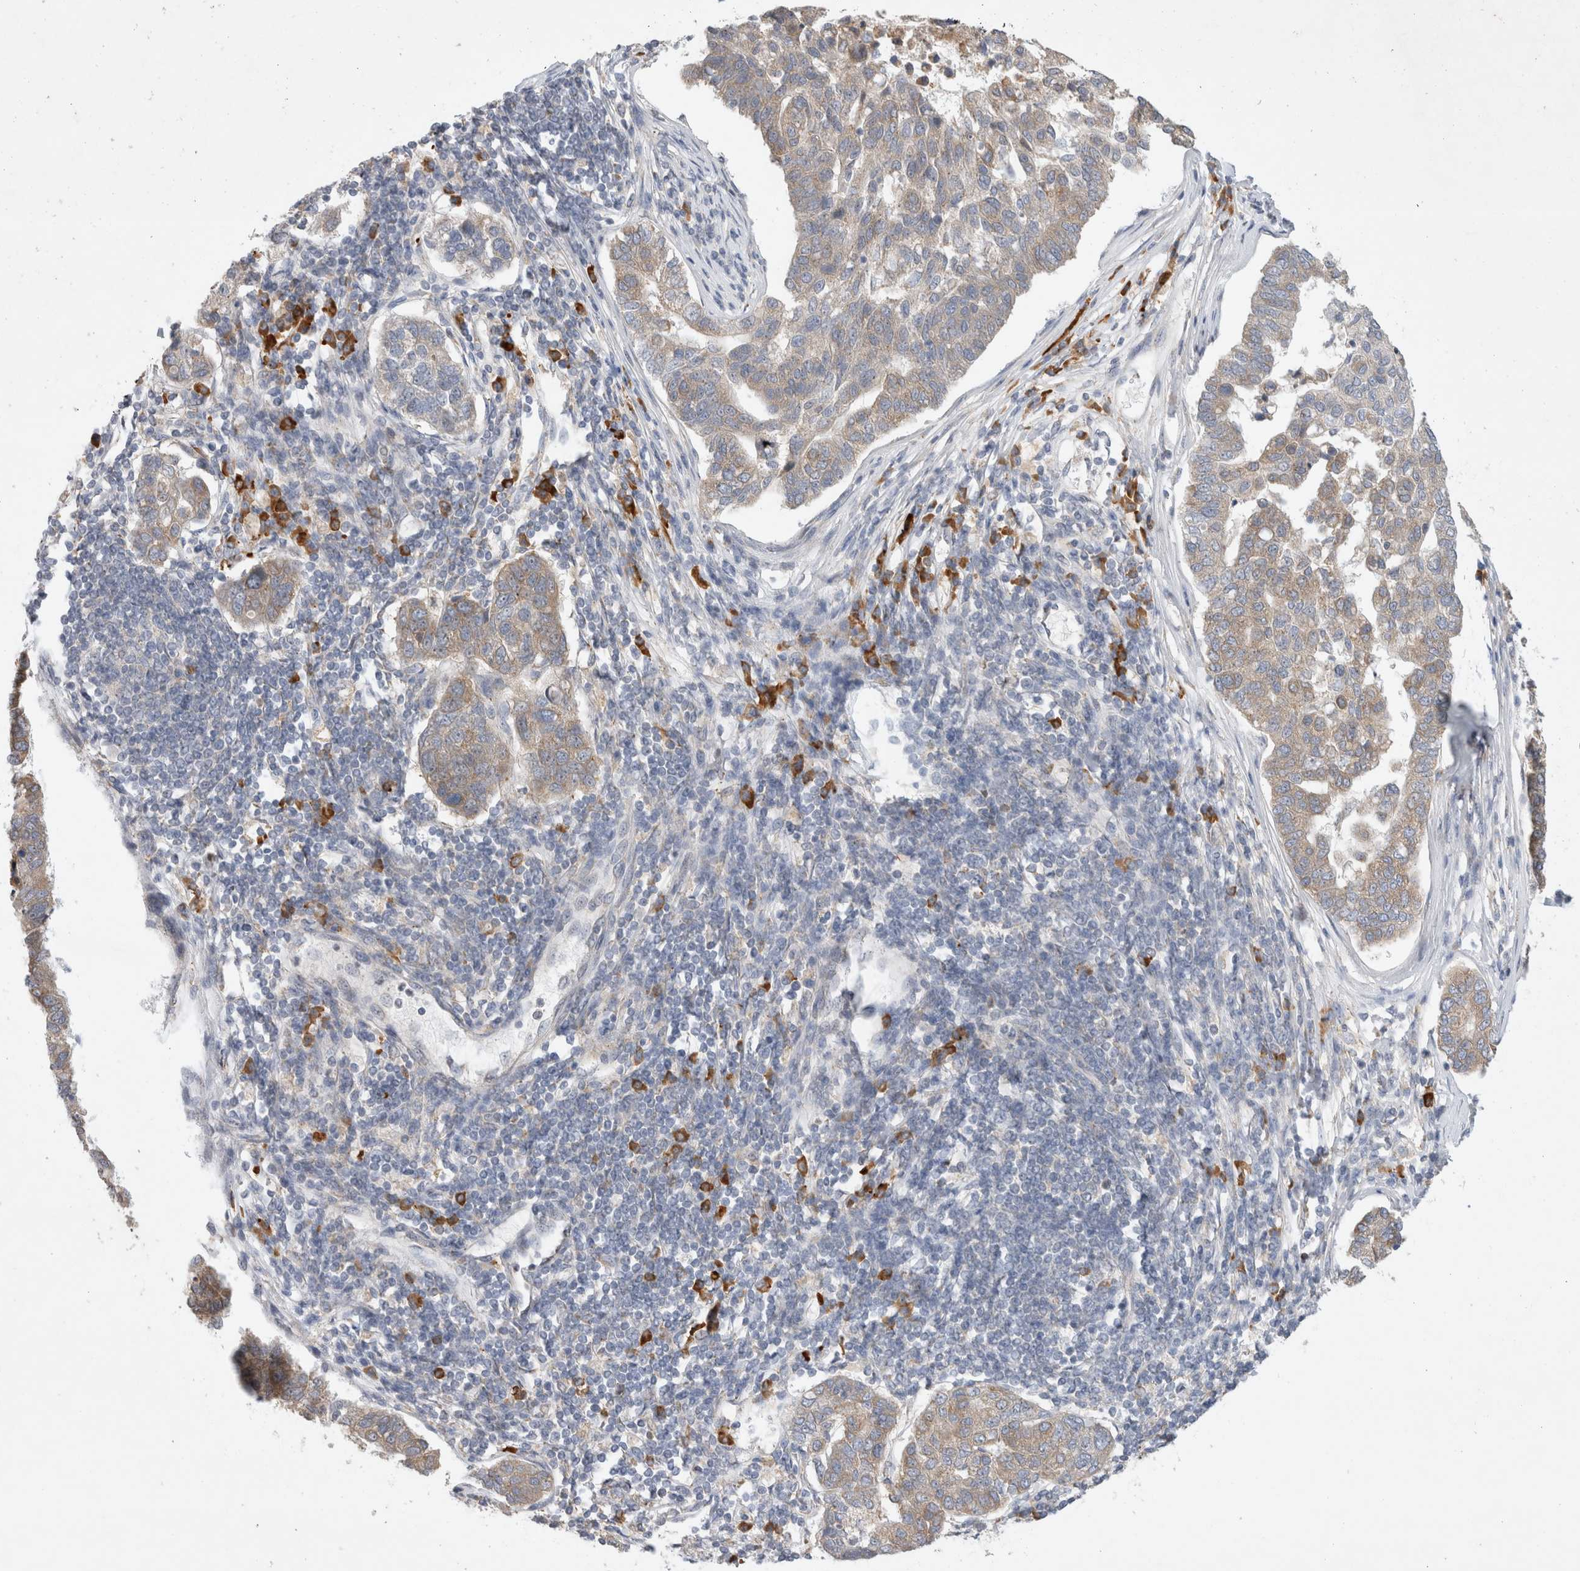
{"staining": {"intensity": "weak", "quantity": ">75%", "location": "cytoplasmic/membranous"}, "tissue": "pancreatic cancer", "cell_type": "Tumor cells", "image_type": "cancer", "snomed": [{"axis": "morphology", "description": "Adenocarcinoma, NOS"}, {"axis": "topography", "description": "Pancreas"}], "caption": "Protein analysis of pancreatic cancer (adenocarcinoma) tissue shows weak cytoplasmic/membranous expression in approximately >75% of tumor cells.", "gene": "NEDD4L", "patient": {"sex": "female", "age": 61}}